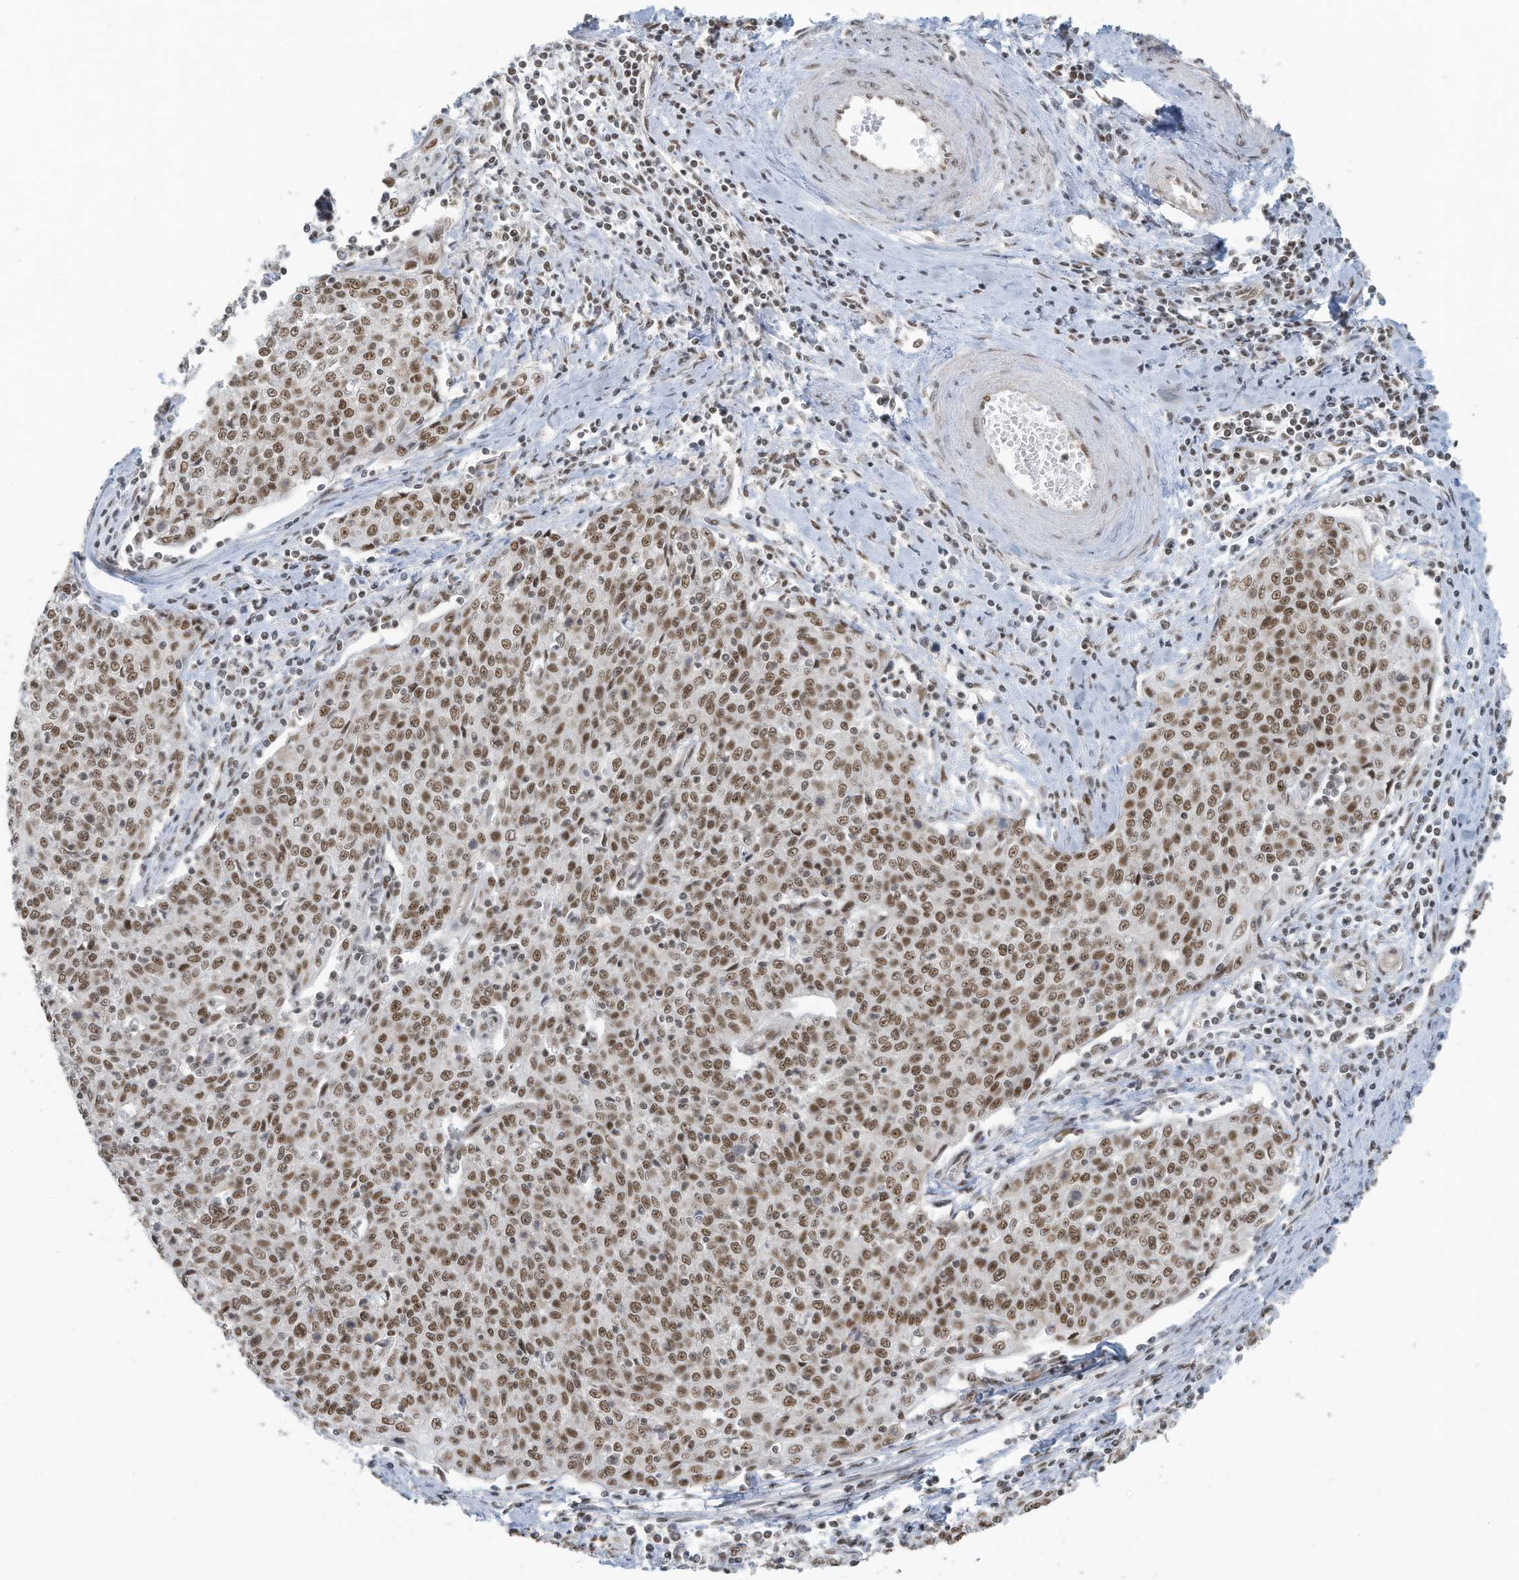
{"staining": {"intensity": "moderate", "quantity": ">75%", "location": "nuclear"}, "tissue": "cervical cancer", "cell_type": "Tumor cells", "image_type": "cancer", "snomed": [{"axis": "morphology", "description": "Squamous cell carcinoma, NOS"}, {"axis": "topography", "description": "Cervix"}], "caption": "Protein analysis of cervical cancer tissue exhibits moderate nuclear positivity in approximately >75% of tumor cells.", "gene": "DBR1", "patient": {"sex": "female", "age": 48}}